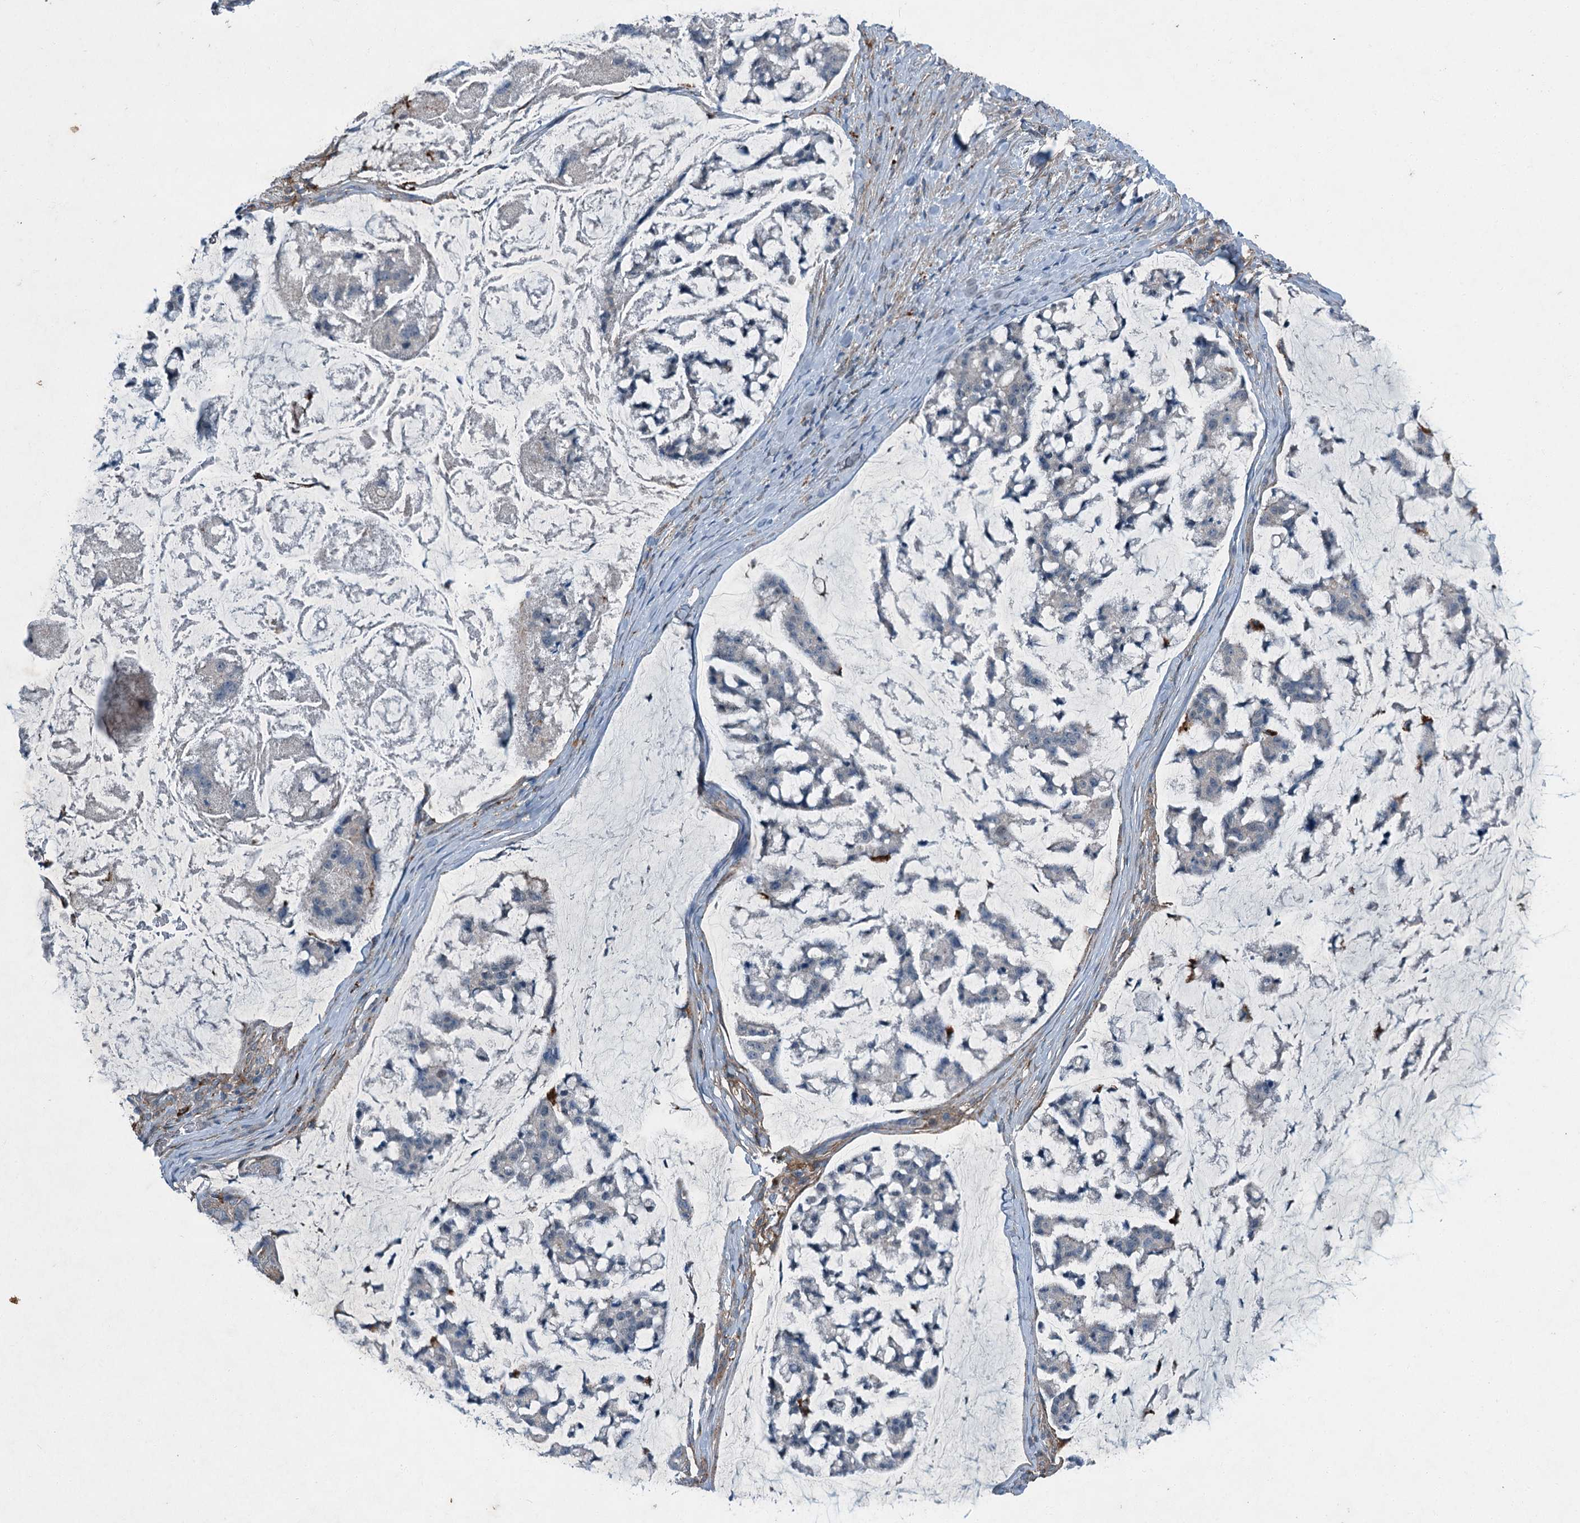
{"staining": {"intensity": "negative", "quantity": "none", "location": "none"}, "tissue": "stomach cancer", "cell_type": "Tumor cells", "image_type": "cancer", "snomed": [{"axis": "morphology", "description": "Adenocarcinoma, NOS"}, {"axis": "topography", "description": "Stomach, lower"}], "caption": "IHC photomicrograph of adenocarcinoma (stomach) stained for a protein (brown), which reveals no expression in tumor cells.", "gene": "AXL", "patient": {"sex": "male", "age": 67}}